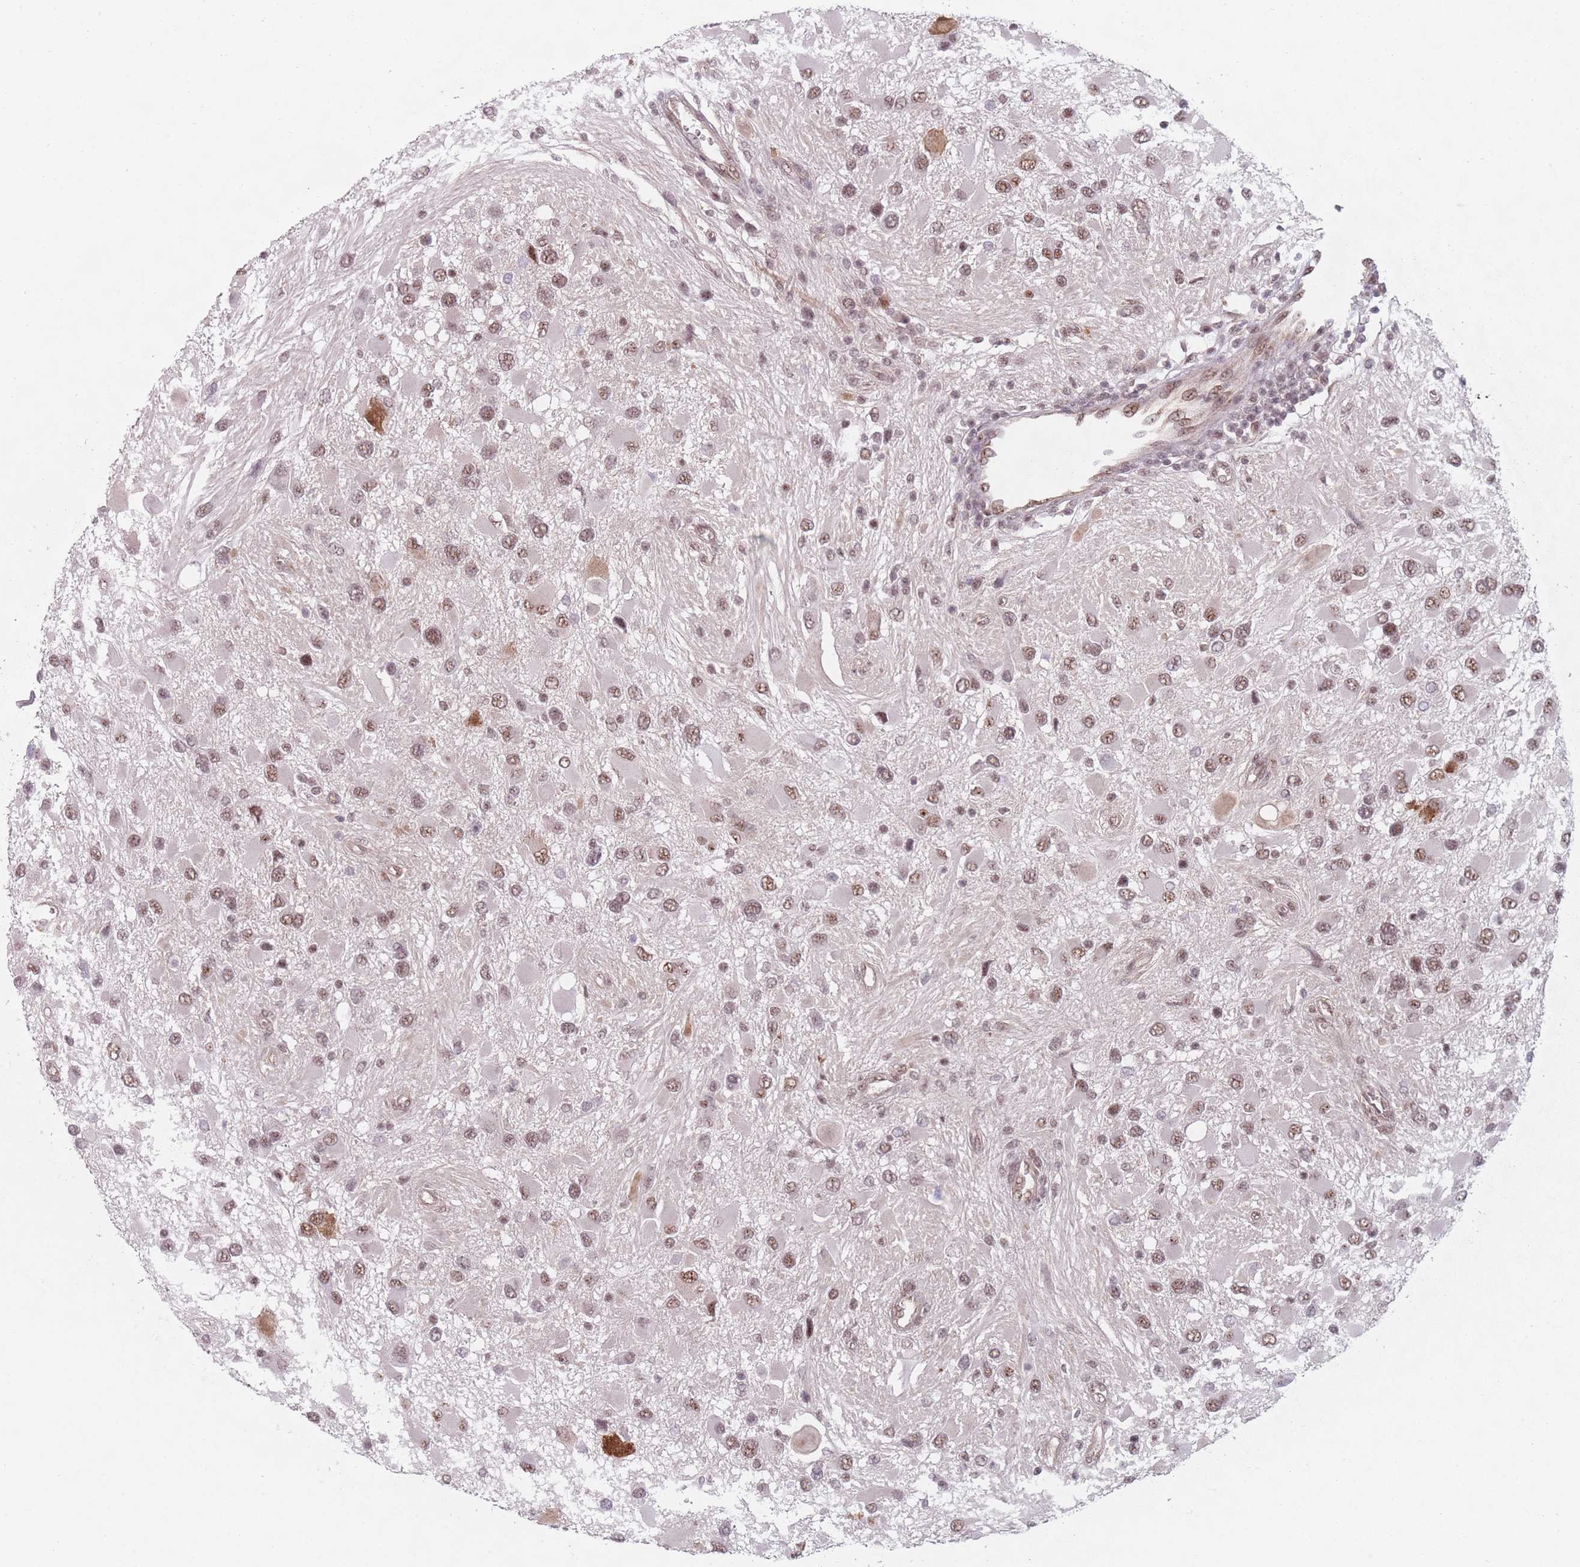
{"staining": {"intensity": "moderate", "quantity": ">75%", "location": "nuclear"}, "tissue": "glioma", "cell_type": "Tumor cells", "image_type": "cancer", "snomed": [{"axis": "morphology", "description": "Glioma, malignant, High grade"}, {"axis": "topography", "description": "Brain"}], "caption": "Protein expression by IHC exhibits moderate nuclear staining in about >75% of tumor cells in glioma. (IHC, brightfield microscopy, high magnification).", "gene": "ZC3H14", "patient": {"sex": "male", "age": 53}}